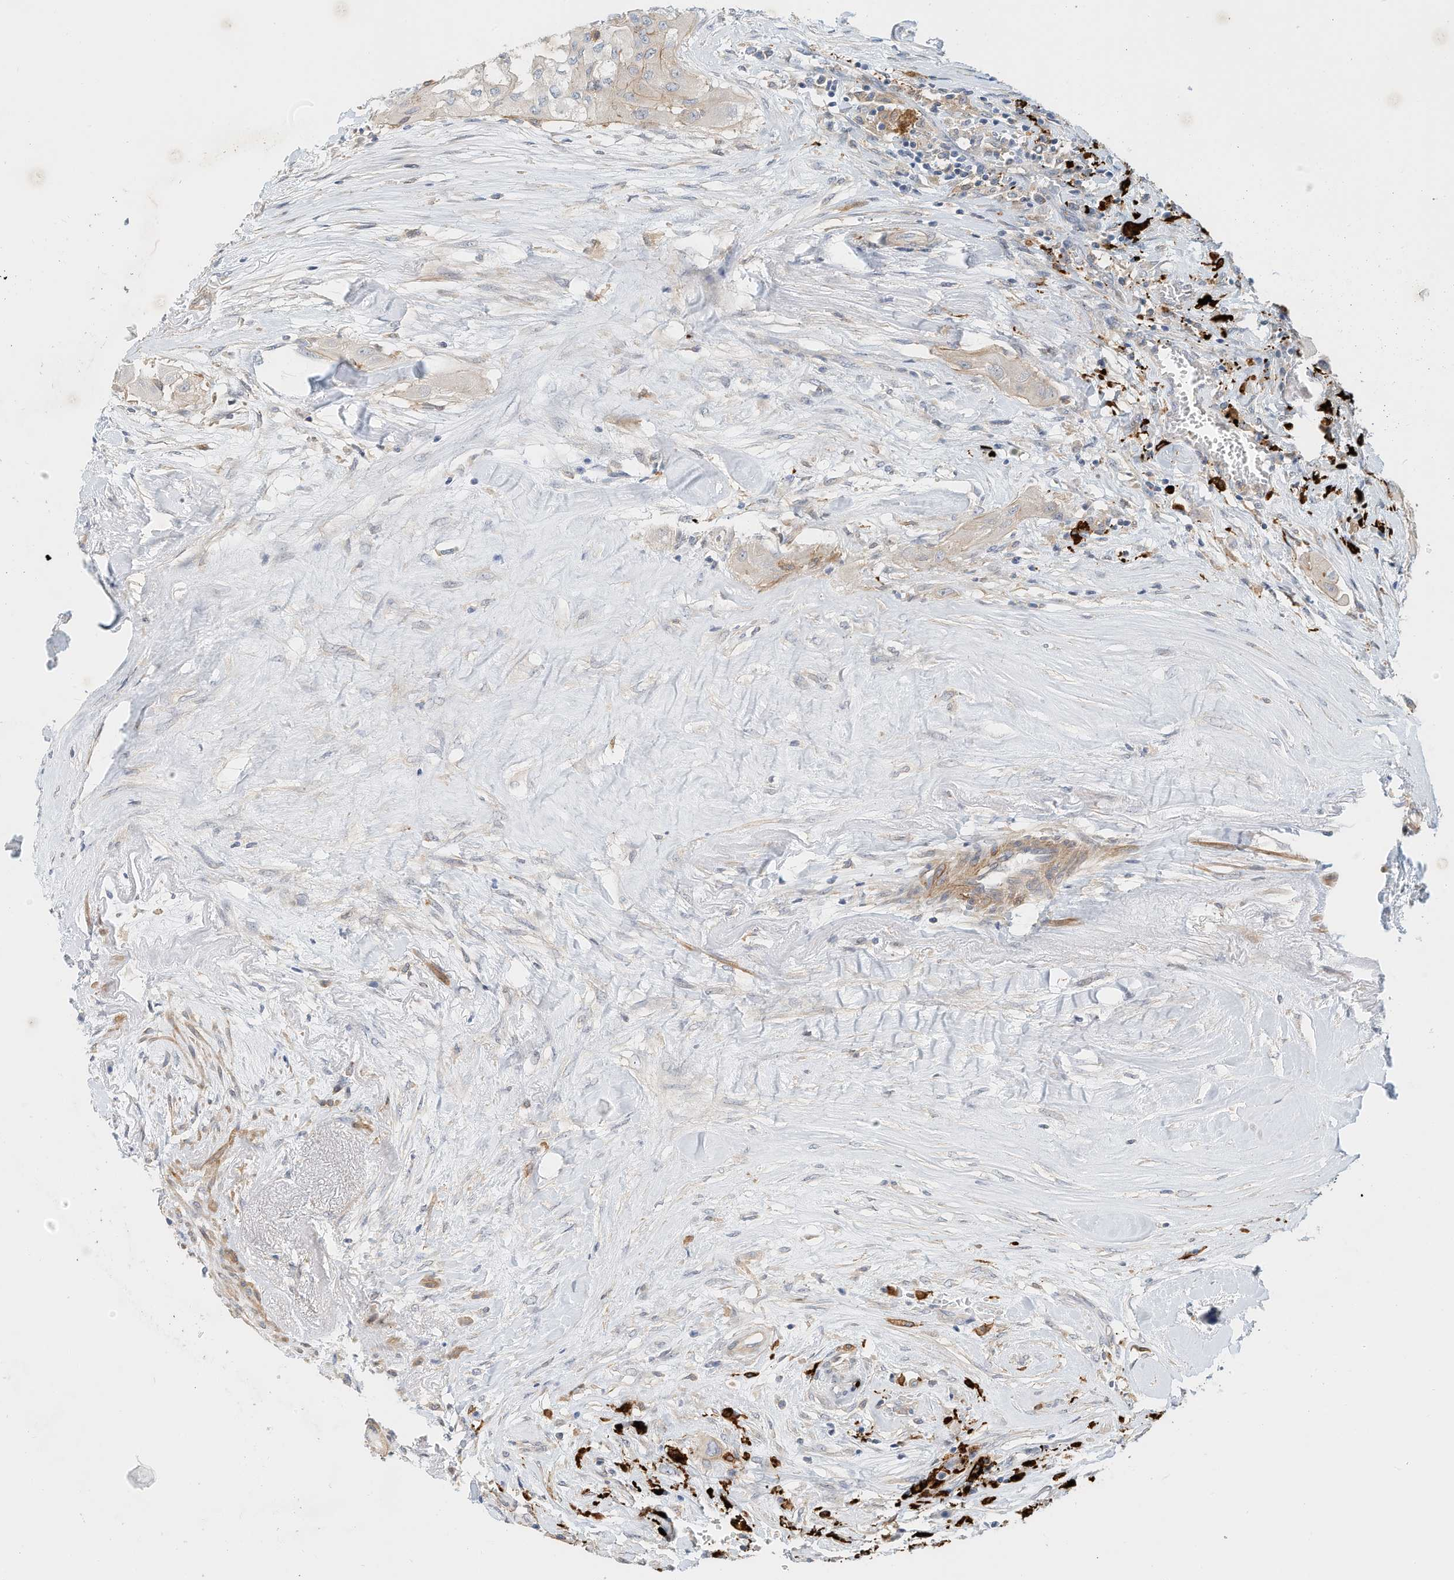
{"staining": {"intensity": "negative", "quantity": "none", "location": "none"}, "tissue": "thyroid cancer", "cell_type": "Tumor cells", "image_type": "cancer", "snomed": [{"axis": "morphology", "description": "Papillary adenocarcinoma, NOS"}, {"axis": "topography", "description": "Thyroid gland"}], "caption": "An immunohistochemistry histopathology image of thyroid cancer (papillary adenocarcinoma) is shown. There is no staining in tumor cells of thyroid cancer (papillary adenocarcinoma).", "gene": "MICAL1", "patient": {"sex": "female", "age": 59}}